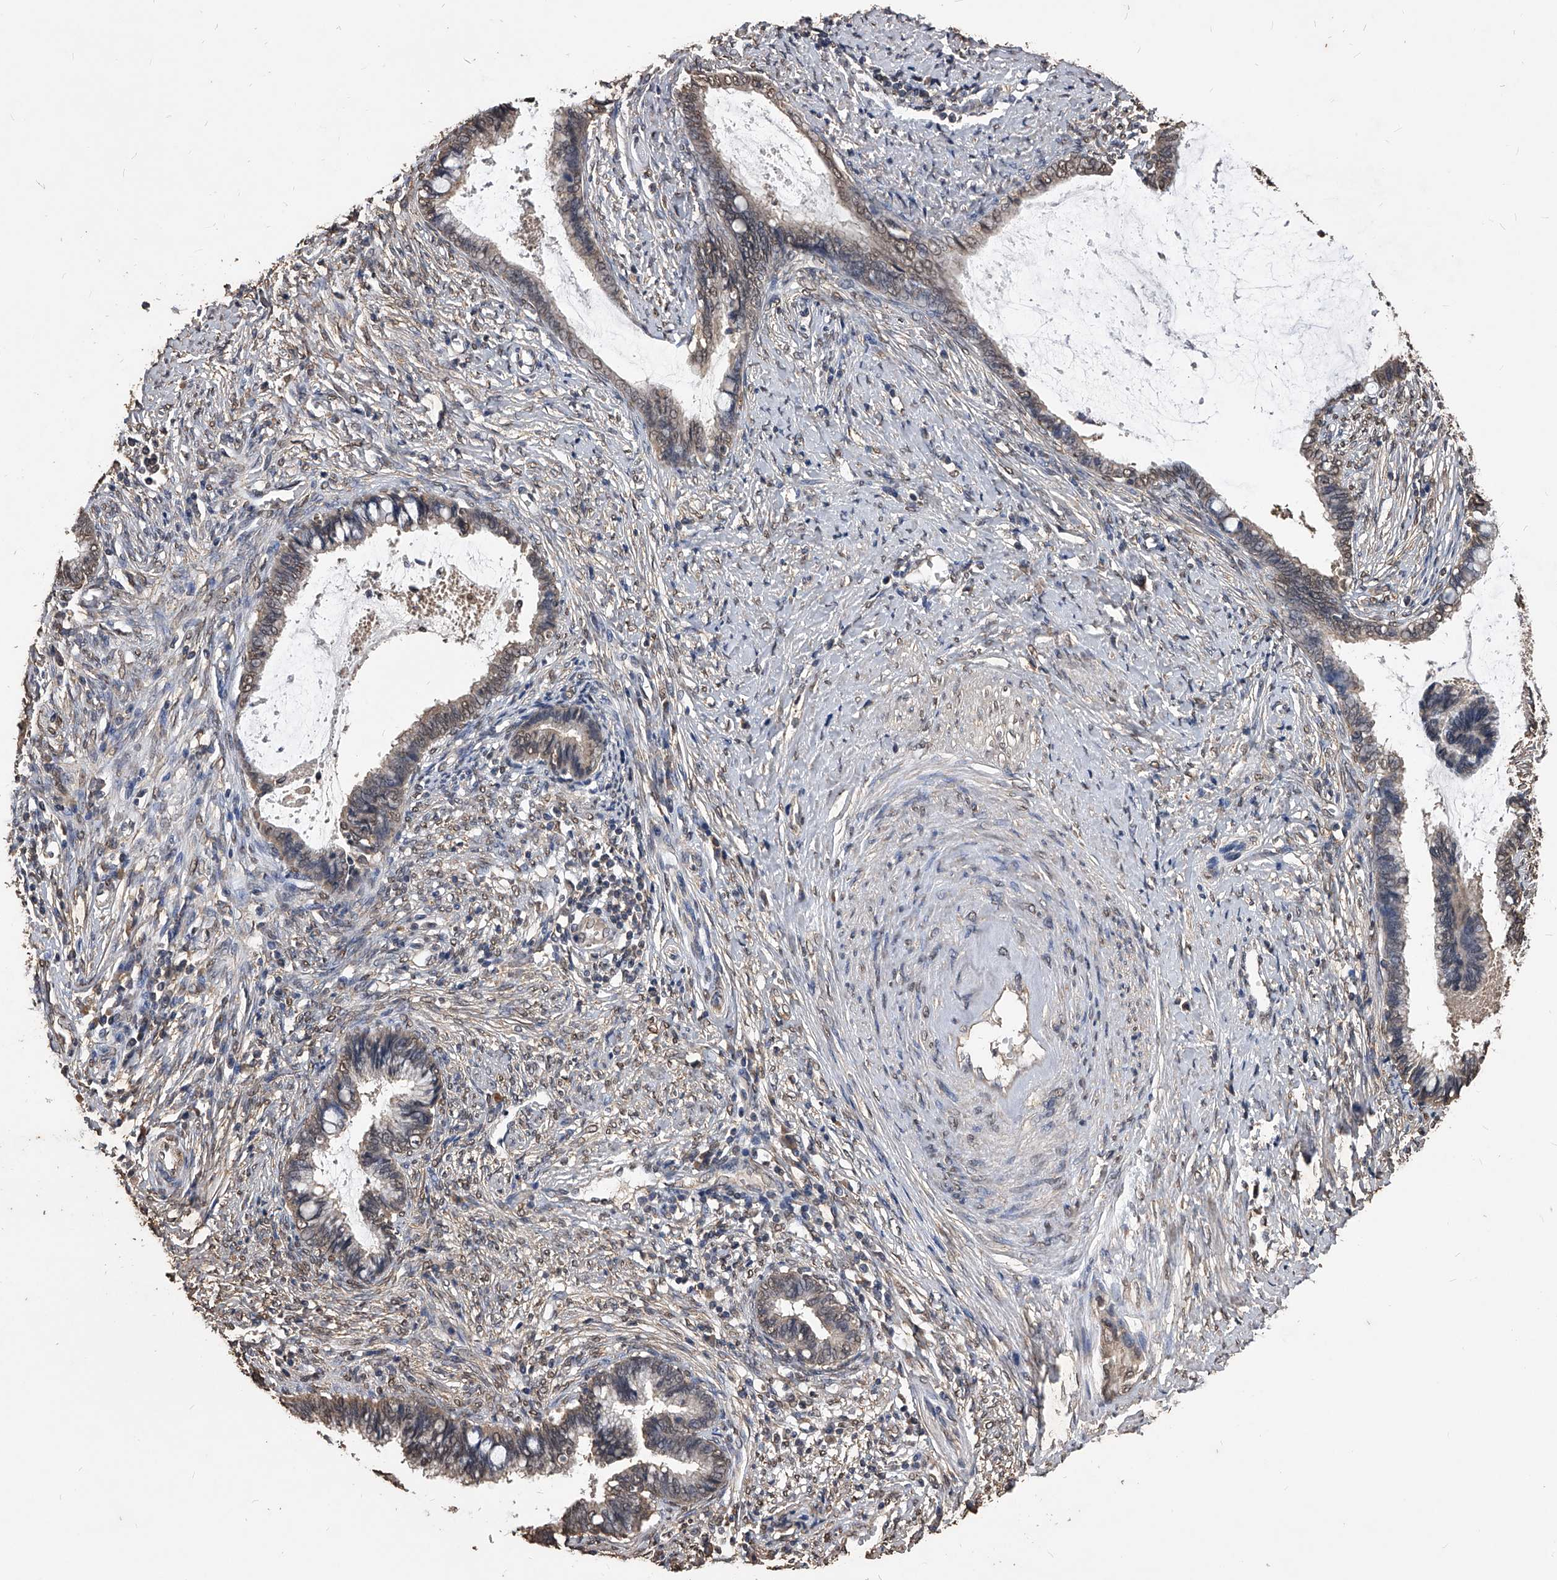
{"staining": {"intensity": "weak", "quantity": "<25%", "location": "cytoplasmic/membranous,nuclear"}, "tissue": "cervical cancer", "cell_type": "Tumor cells", "image_type": "cancer", "snomed": [{"axis": "morphology", "description": "Adenocarcinoma, NOS"}, {"axis": "topography", "description": "Cervix"}], "caption": "Tumor cells are negative for protein expression in human cervical cancer. (DAB (3,3'-diaminobenzidine) immunohistochemistry (IHC), high magnification).", "gene": "FBXL4", "patient": {"sex": "female", "age": 44}}